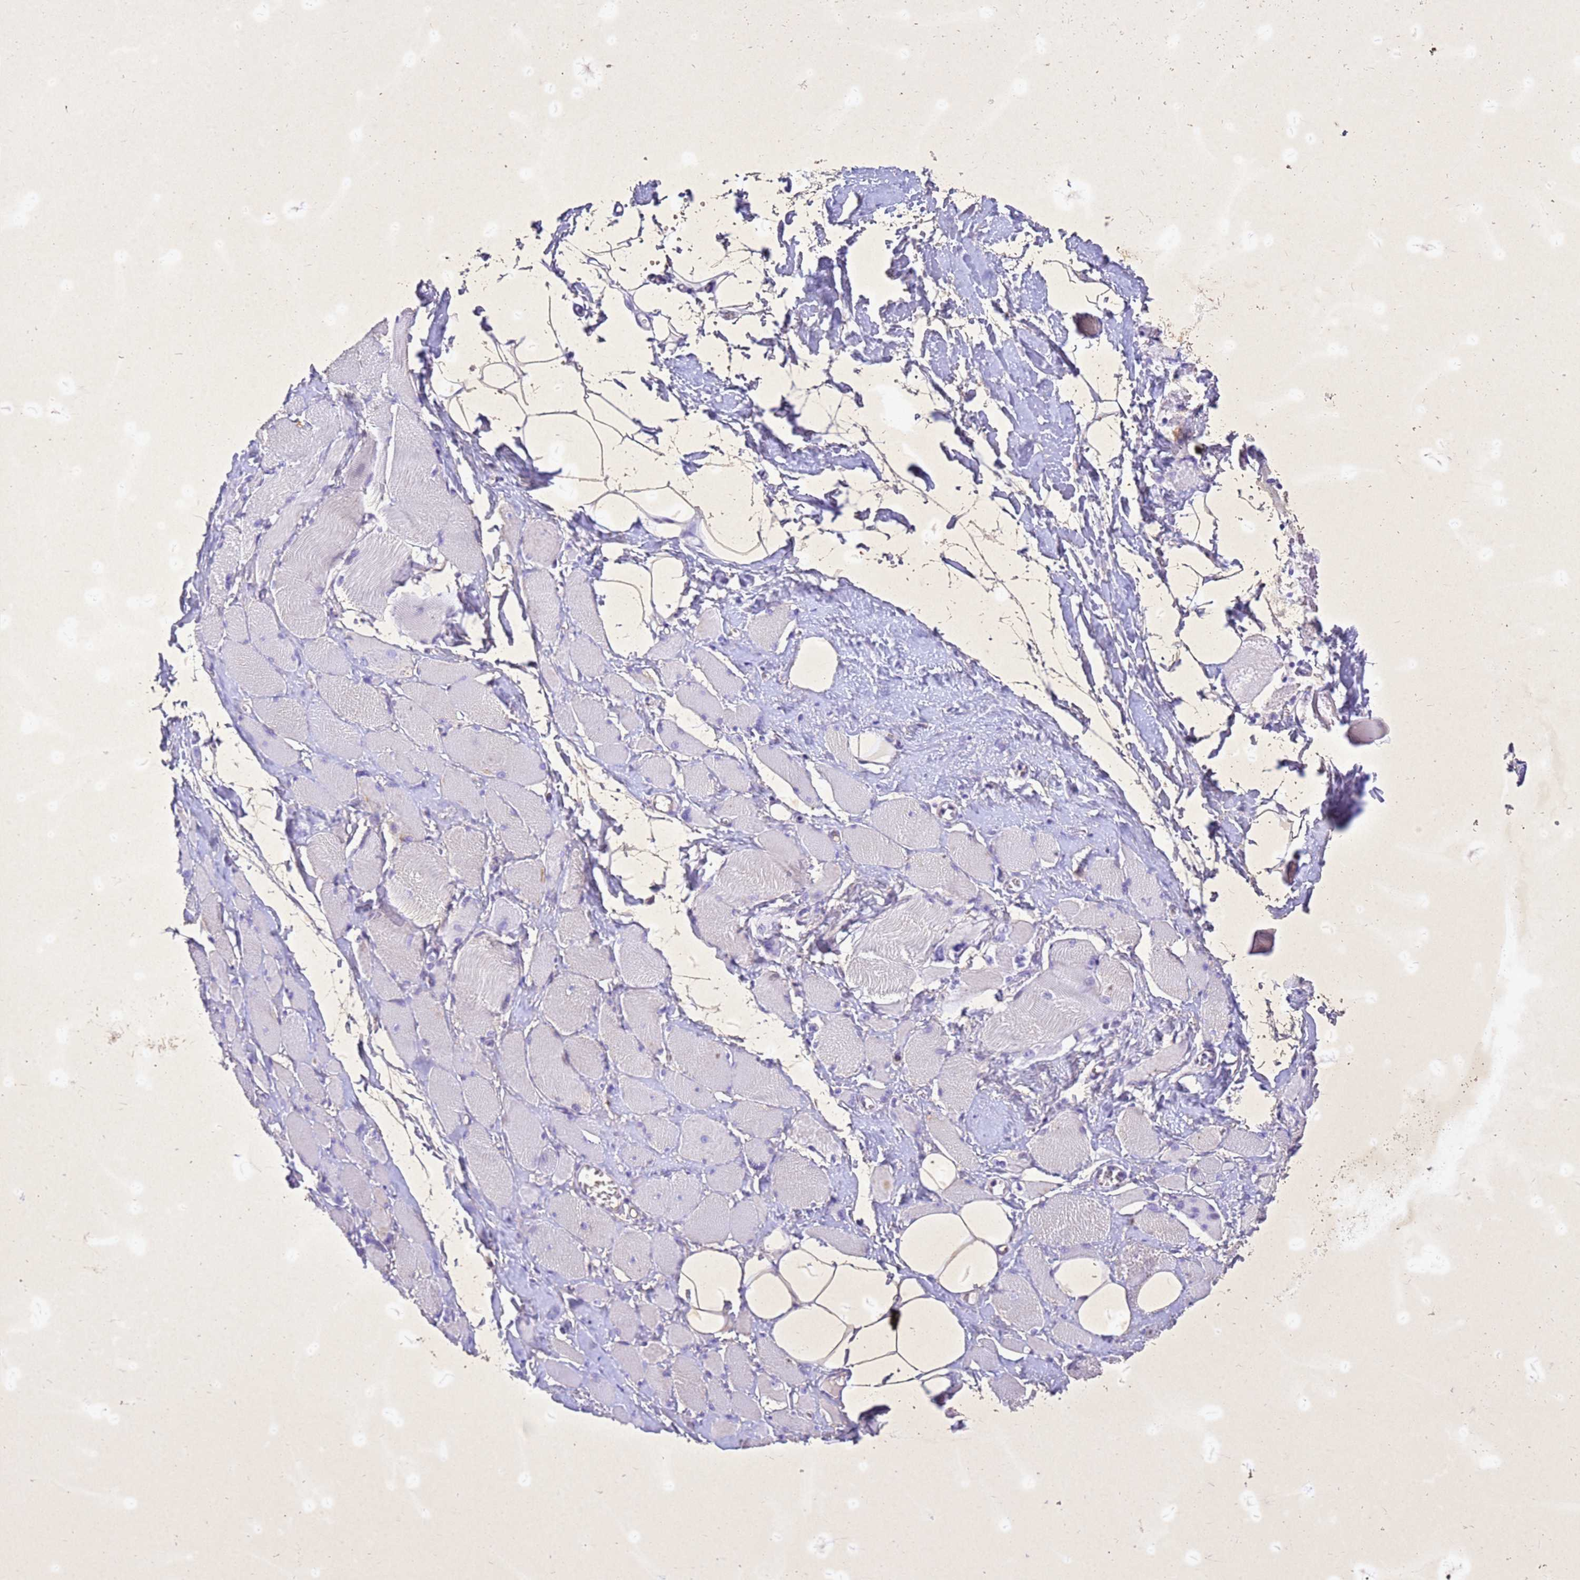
{"staining": {"intensity": "moderate", "quantity": "<25%", "location": "nuclear"}, "tissue": "skeletal muscle", "cell_type": "Myocytes", "image_type": "normal", "snomed": [{"axis": "morphology", "description": "Normal tissue, NOS"}, {"axis": "morphology", "description": "Basal cell carcinoma"}, {"axis": "topography", "description": "Skeletal muscle"}], "caption": "IHC histopathology image of benign skeletal muscle: human skeletal muscle stained using IHC demonstrates low levels of moderate protein expression localized specifically in the nuclear of myocytes, appearing as a nuclear brown color.", "gene": "COPS9", "patient": {"sex": "female", "age": 64}}